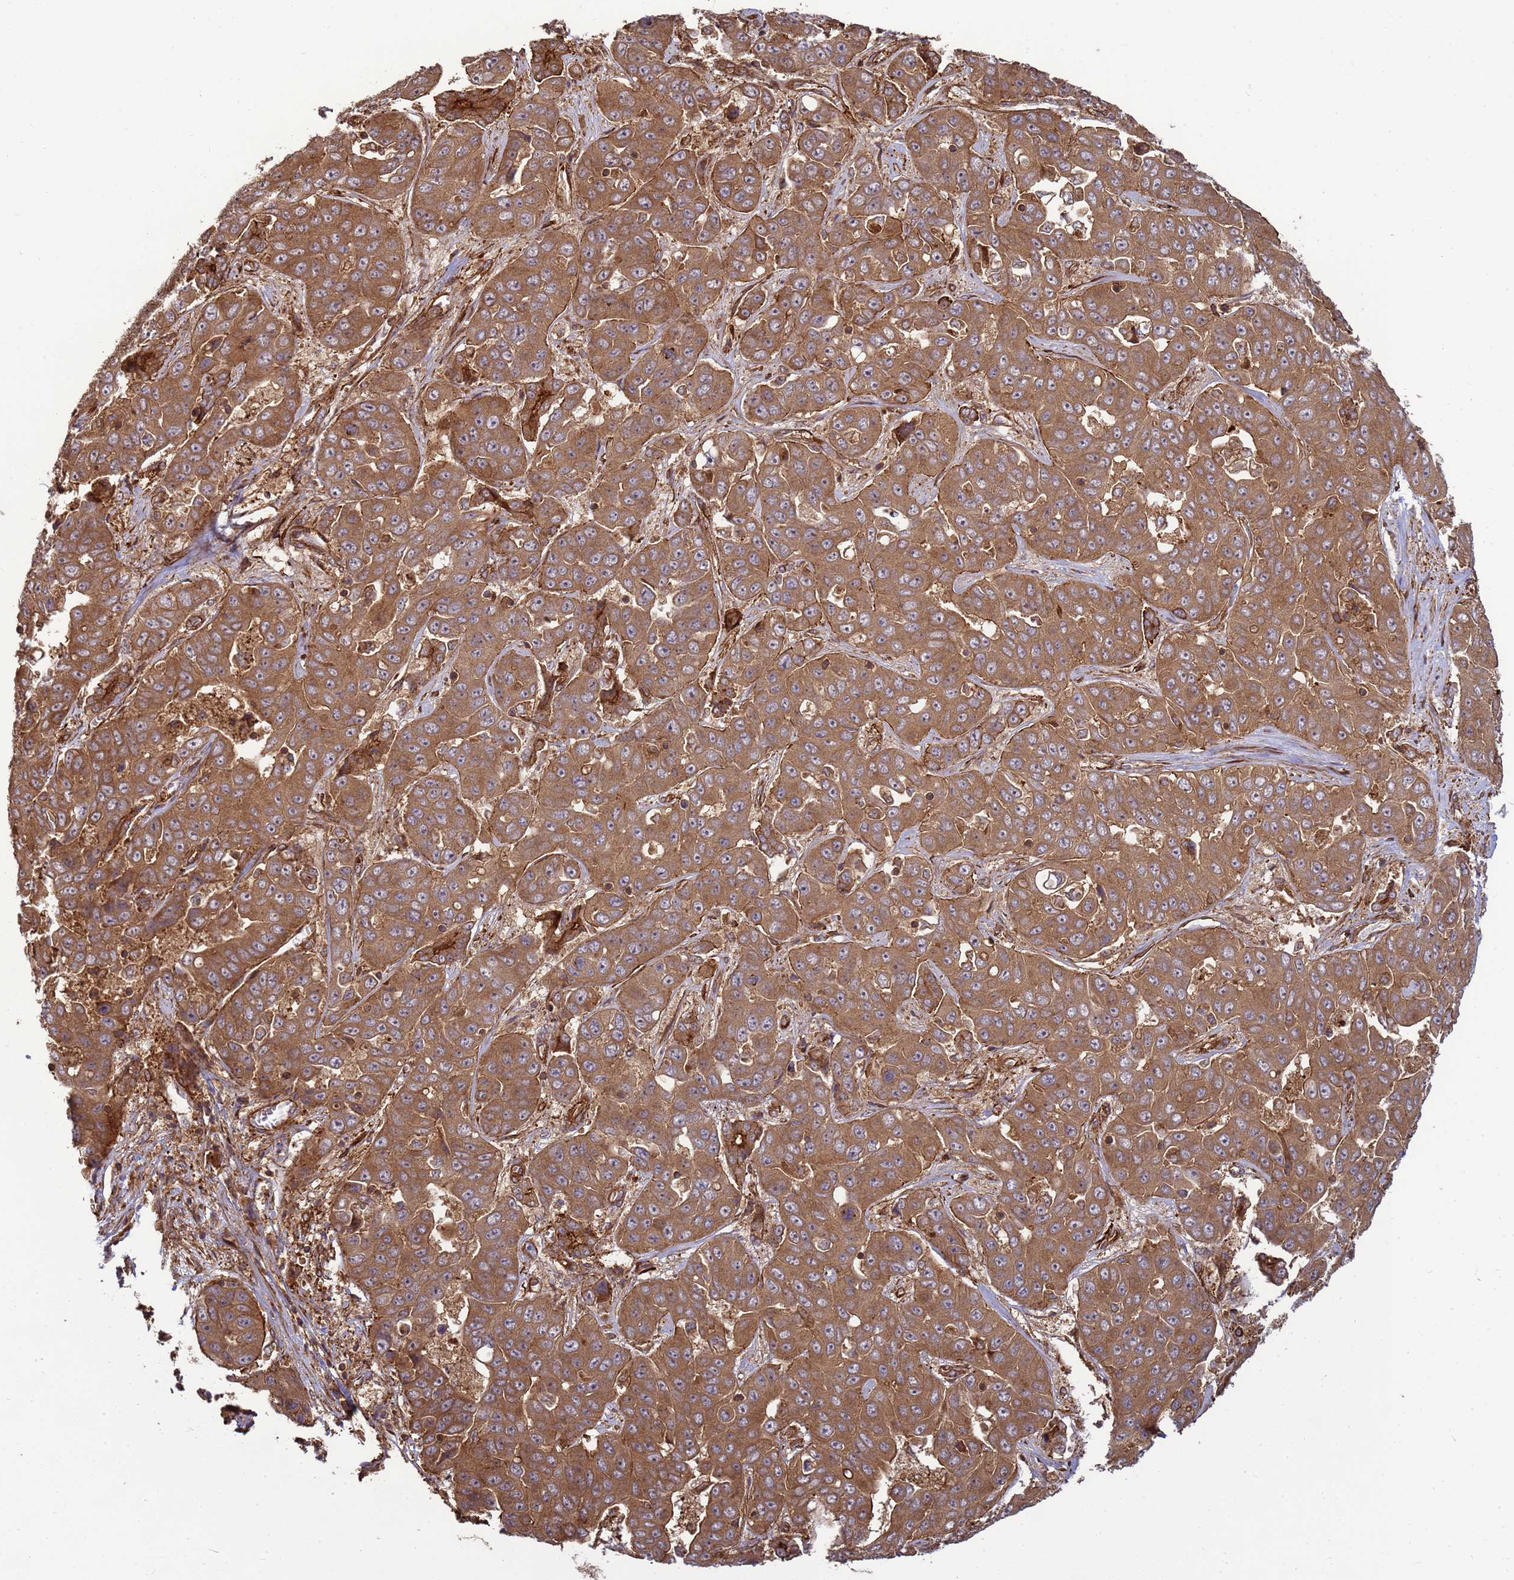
{"staining": {"intensity": "moderate", "quantity": ">75%", "location": "cytoplasmic/membranous"}, "tissue": "liver cancer", "cell_type": "Tumor cells", "image_type": "cancer", "snomed": [{"axis": "morphology", "description": "Cholangiocarcinoma"}, {"axis": "topography", "description": "Liver"}], "caption": "The immunohistochemical stain highlights moderate cytoplasmic/membranous staining in tumor cells of liver cholangiocarcinoma tissue. (Brightfield microscopy of DAB IHC at high magnification).", "gene": "CNOT1", "patient": {"sex": "female", "age": 52}}